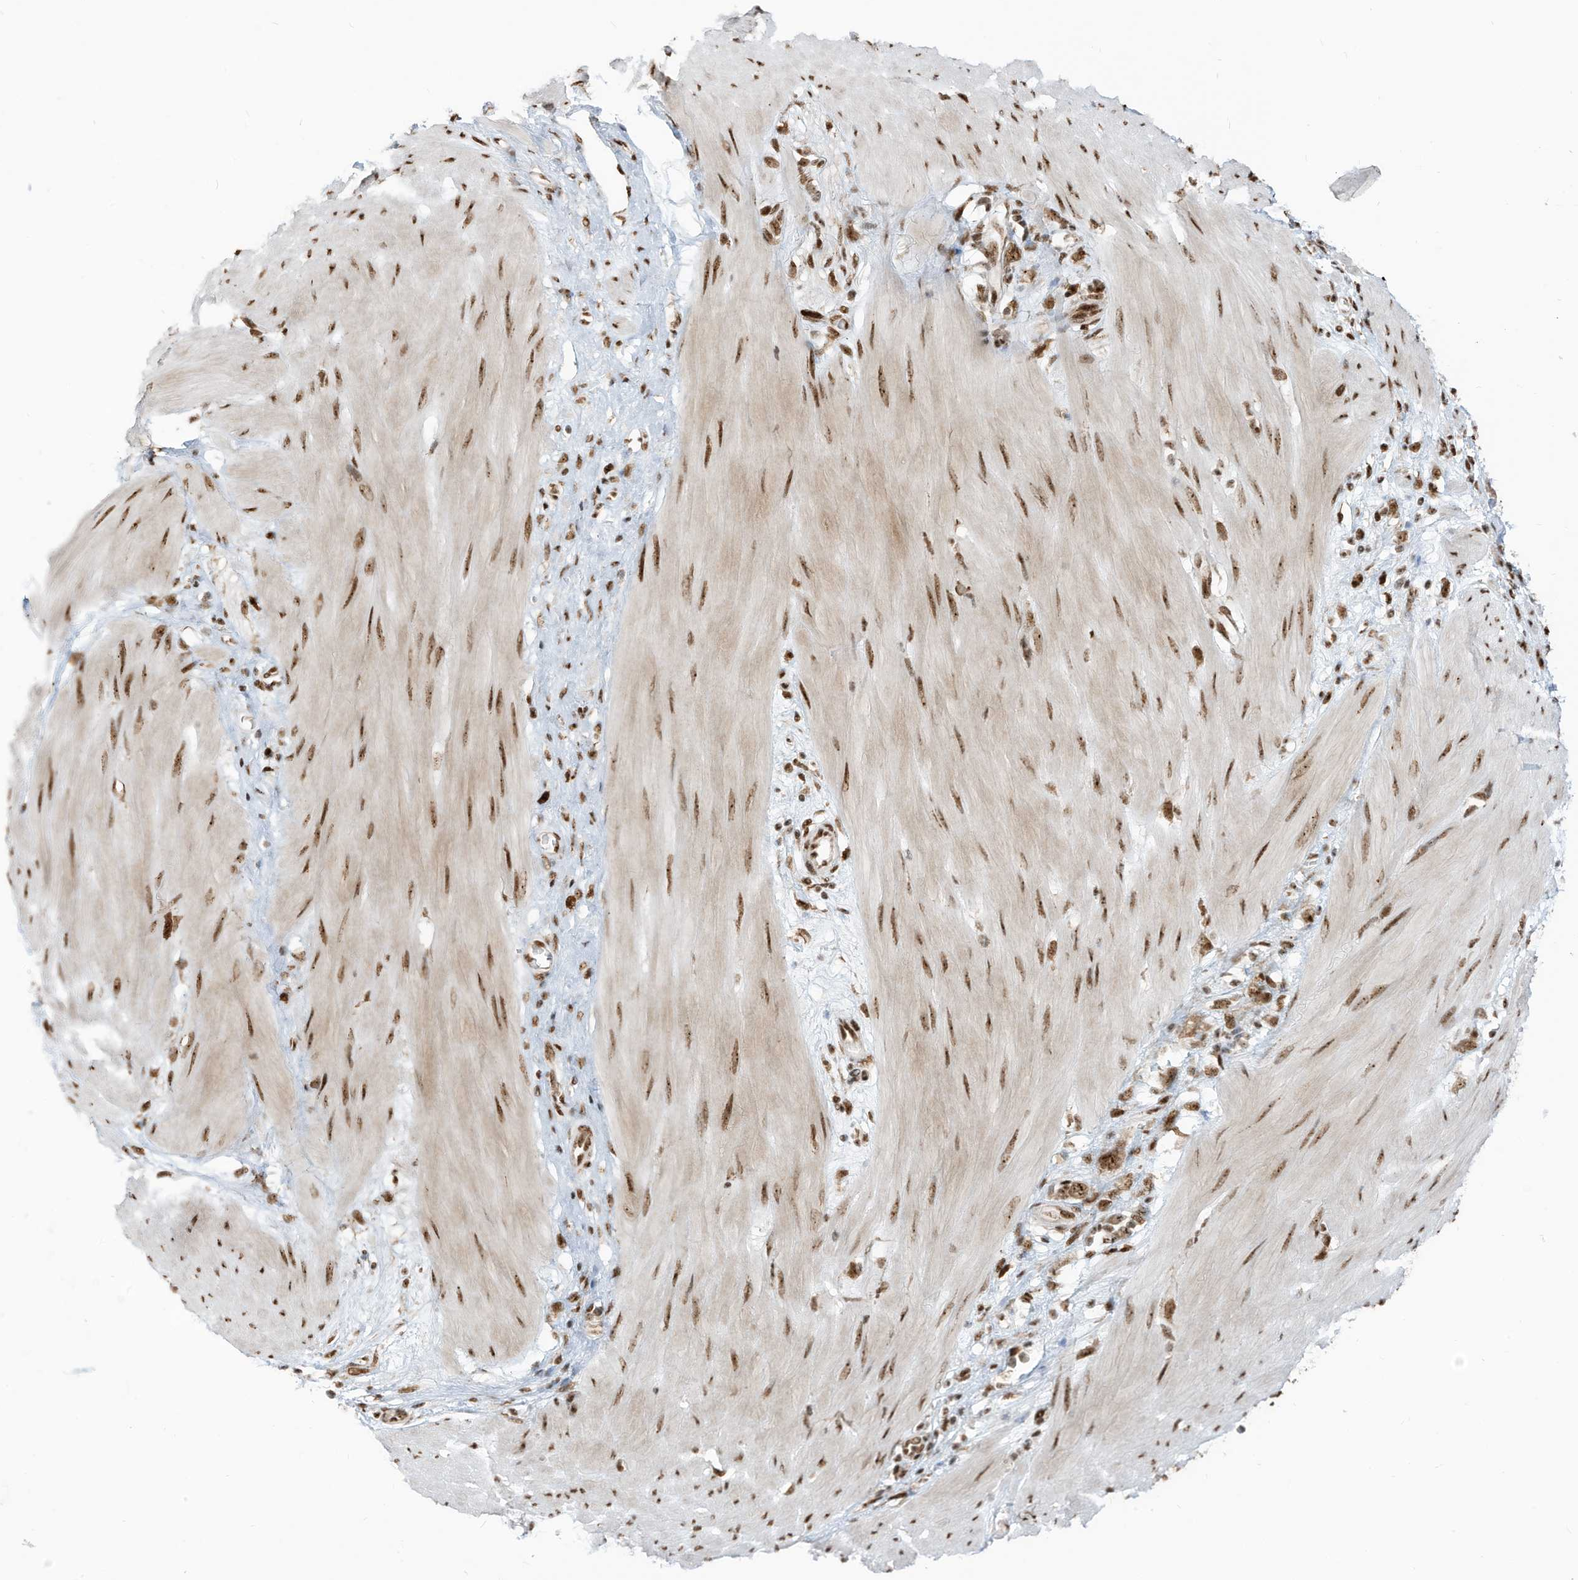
{"staining": {"intensity": "moderate", "quantity": ">75%", "location": "nuclear"}, "tissue": "stomach cancer", "cell_type": "Tumor cells", "image_type": "cancer", "snomed": [{"axis": "morphology", "description": "Adenocarcinoma, NOS"}, {"axis": "topography", "description": "Stomach"}], "caption": "Adenocarcinoma (stomach) stained for a protein (brown) shows moderate nuclear positive staining in approximately >75% of tumor cells.", "gene": "LBH", "patient": {"sex": "female", "age": 76}}